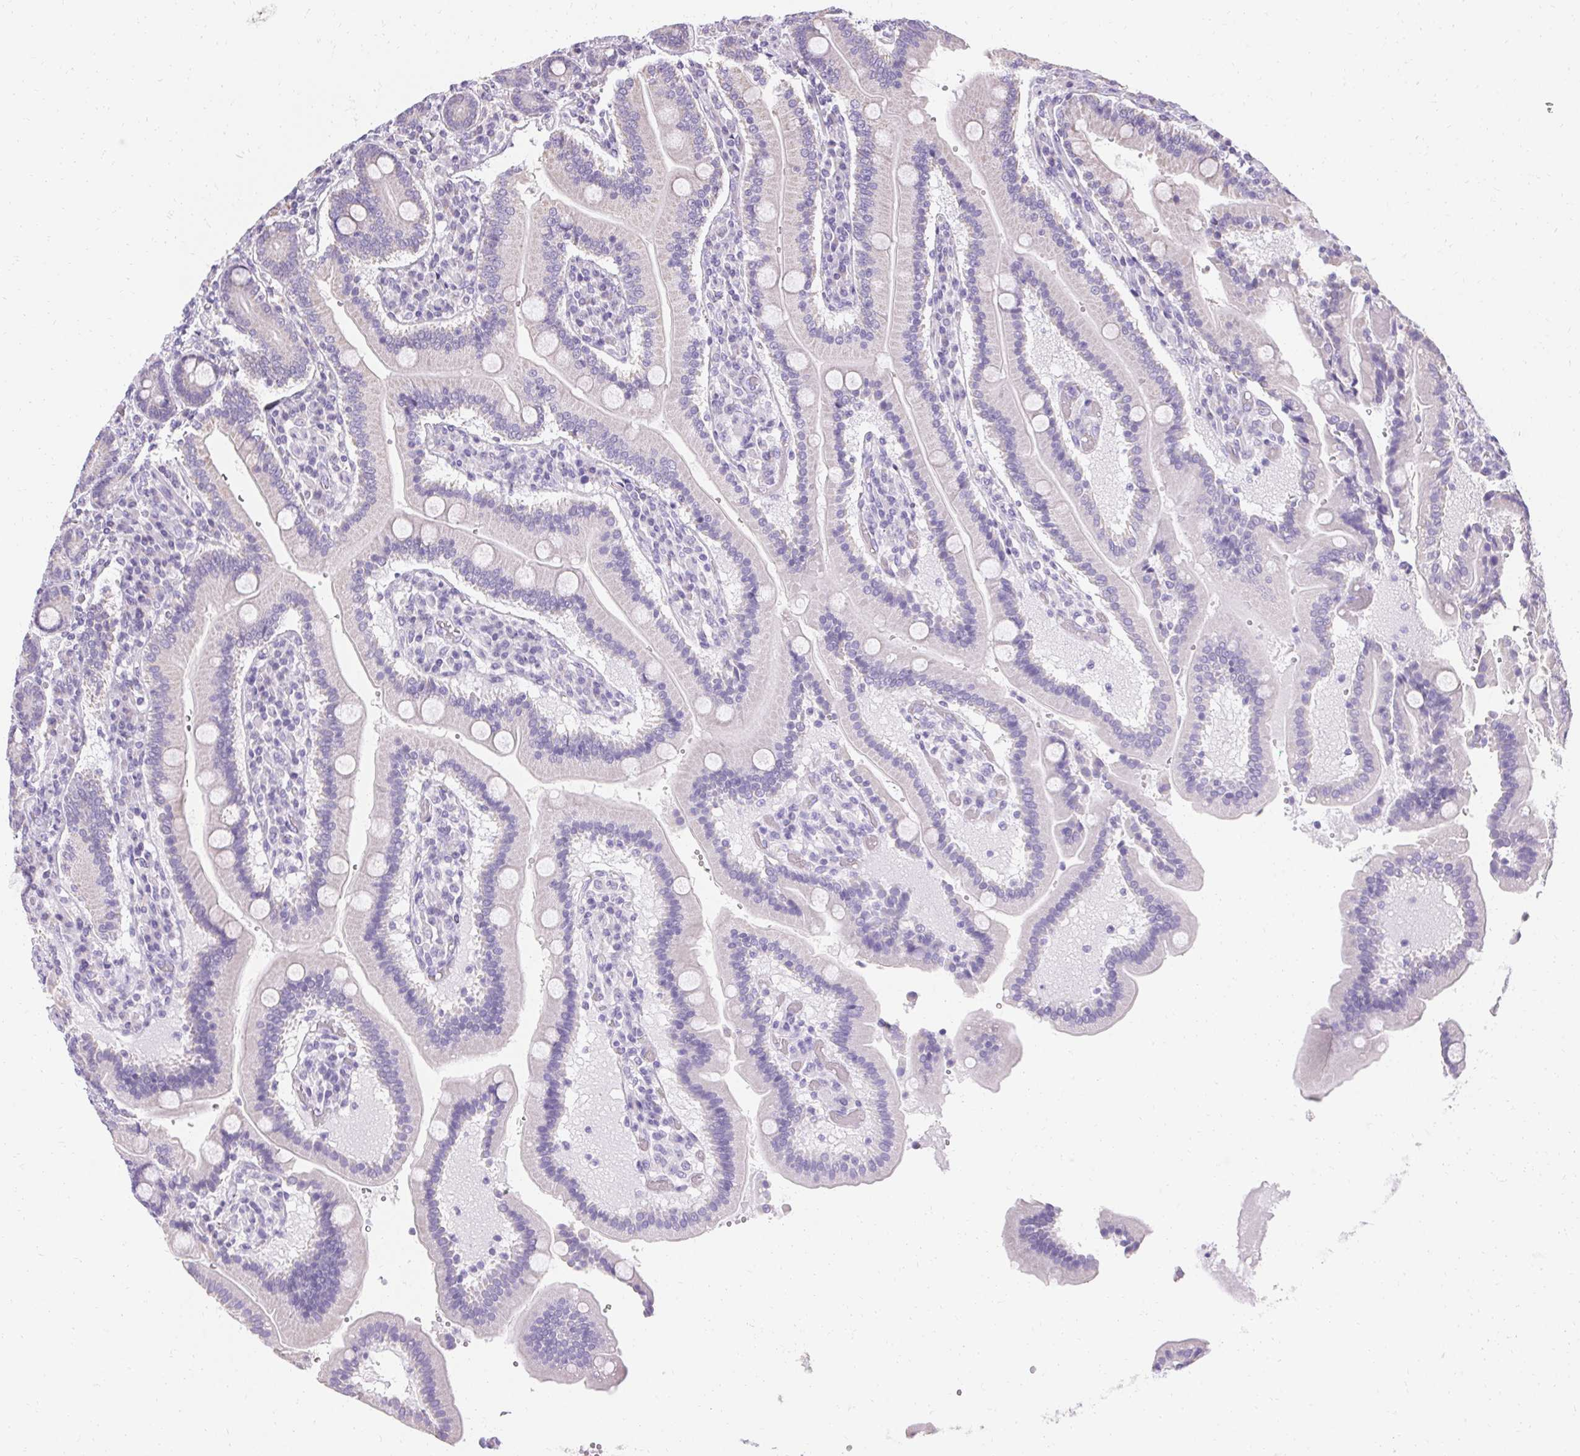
{"staining": {"intensity": "negative", "quantity": "none", "location": "none"}, "tissue": "duodenum", "cell_type": "Glandular cells", "image_type": "normal", "snomed": [{"axis": "morphology", "description": "Normal tissue, NOS"}, {"axis": "topography", "description": "Duodenum"}], "caption": "The image exhibits no staining of glandular cells in benign duodenum.", "gene": "ASGR2", "patient": {"sex": "female", "age": 62}}